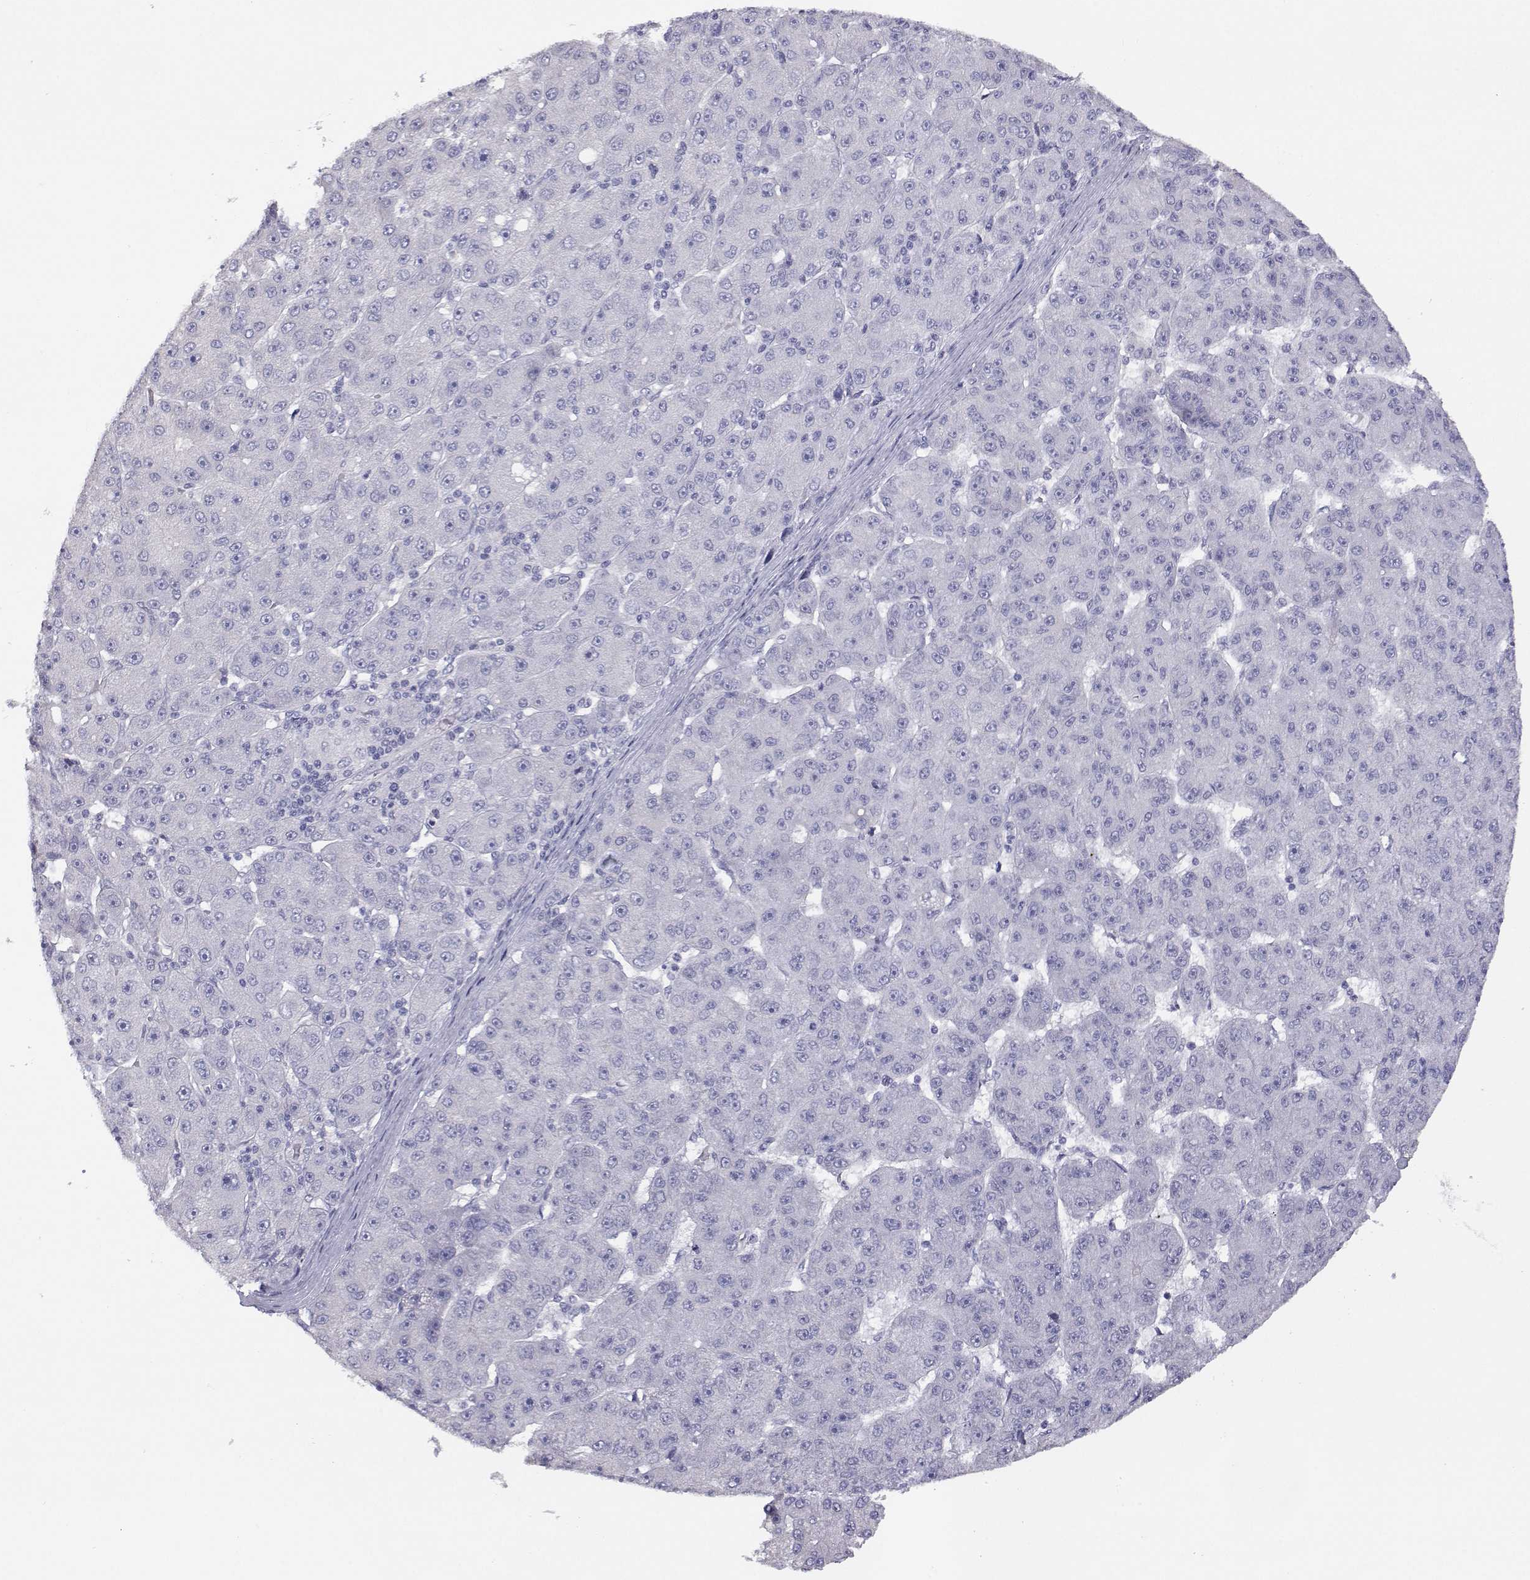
{"staining": {"intensity": "negative", "quantity": "none", "location": "none"}, "tissue": "liver cancer", "cell_type": "Tumor cells", "image_type": "cancer", "snomed": [{"axis": "morphology", "description": "Carcinoma, Hepatocellular, NOS"}, {"axis": "topography", "description": "Liver"}], "caption": "Immunohistochemistry (IHC) micrograph of liver cancer stained for a protein (brown), which exhibits no positivity in tumor cells. The staining is performed using DAB brown chromogen with nuclei counter-stained in using hematoxylin.", "gene": "ANKRD65", "patient": {"sex": "male", "age": 67}}